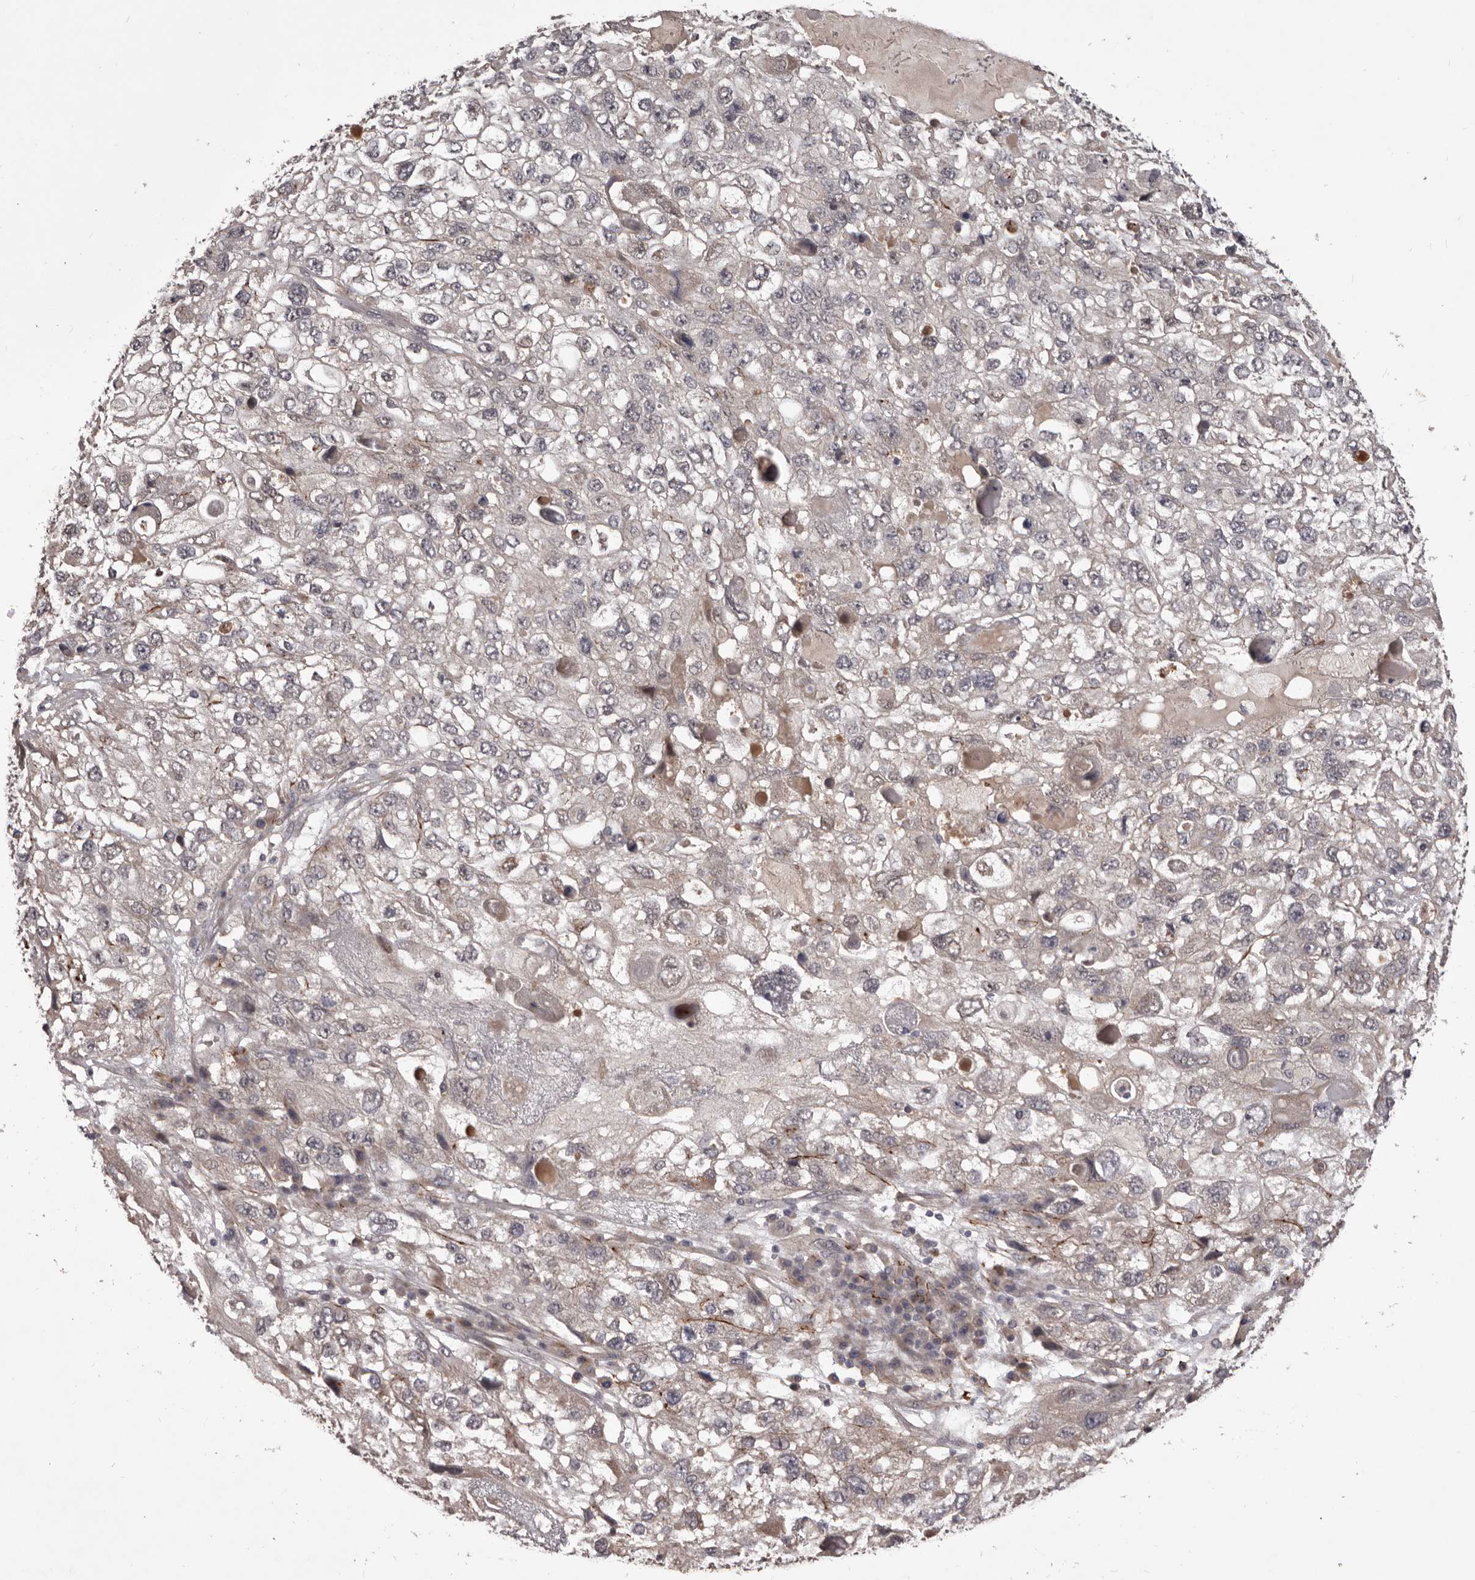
{"staining": {"intensity": "weak", "quantity": "<25%", "location": "cytoplasmic/membranous"}, "tissue": "endometrial cancer", "cell_type": "Tumor cells", "image_type": "cancer", "snomed": [{"axis": "morphology", "description": "Adenocarcinoma, NOS"}, {"axis": "topography", "description": "Endometrium"}], "caption": "This image is of endometrial cancer stained with immunohistochemistry to label a protein in brown with the nuclei are counter-stained blue. There is no positivity in tumor cells.", "gene": "HBS1L", "patient": {"sex": "female", "age": 49}}